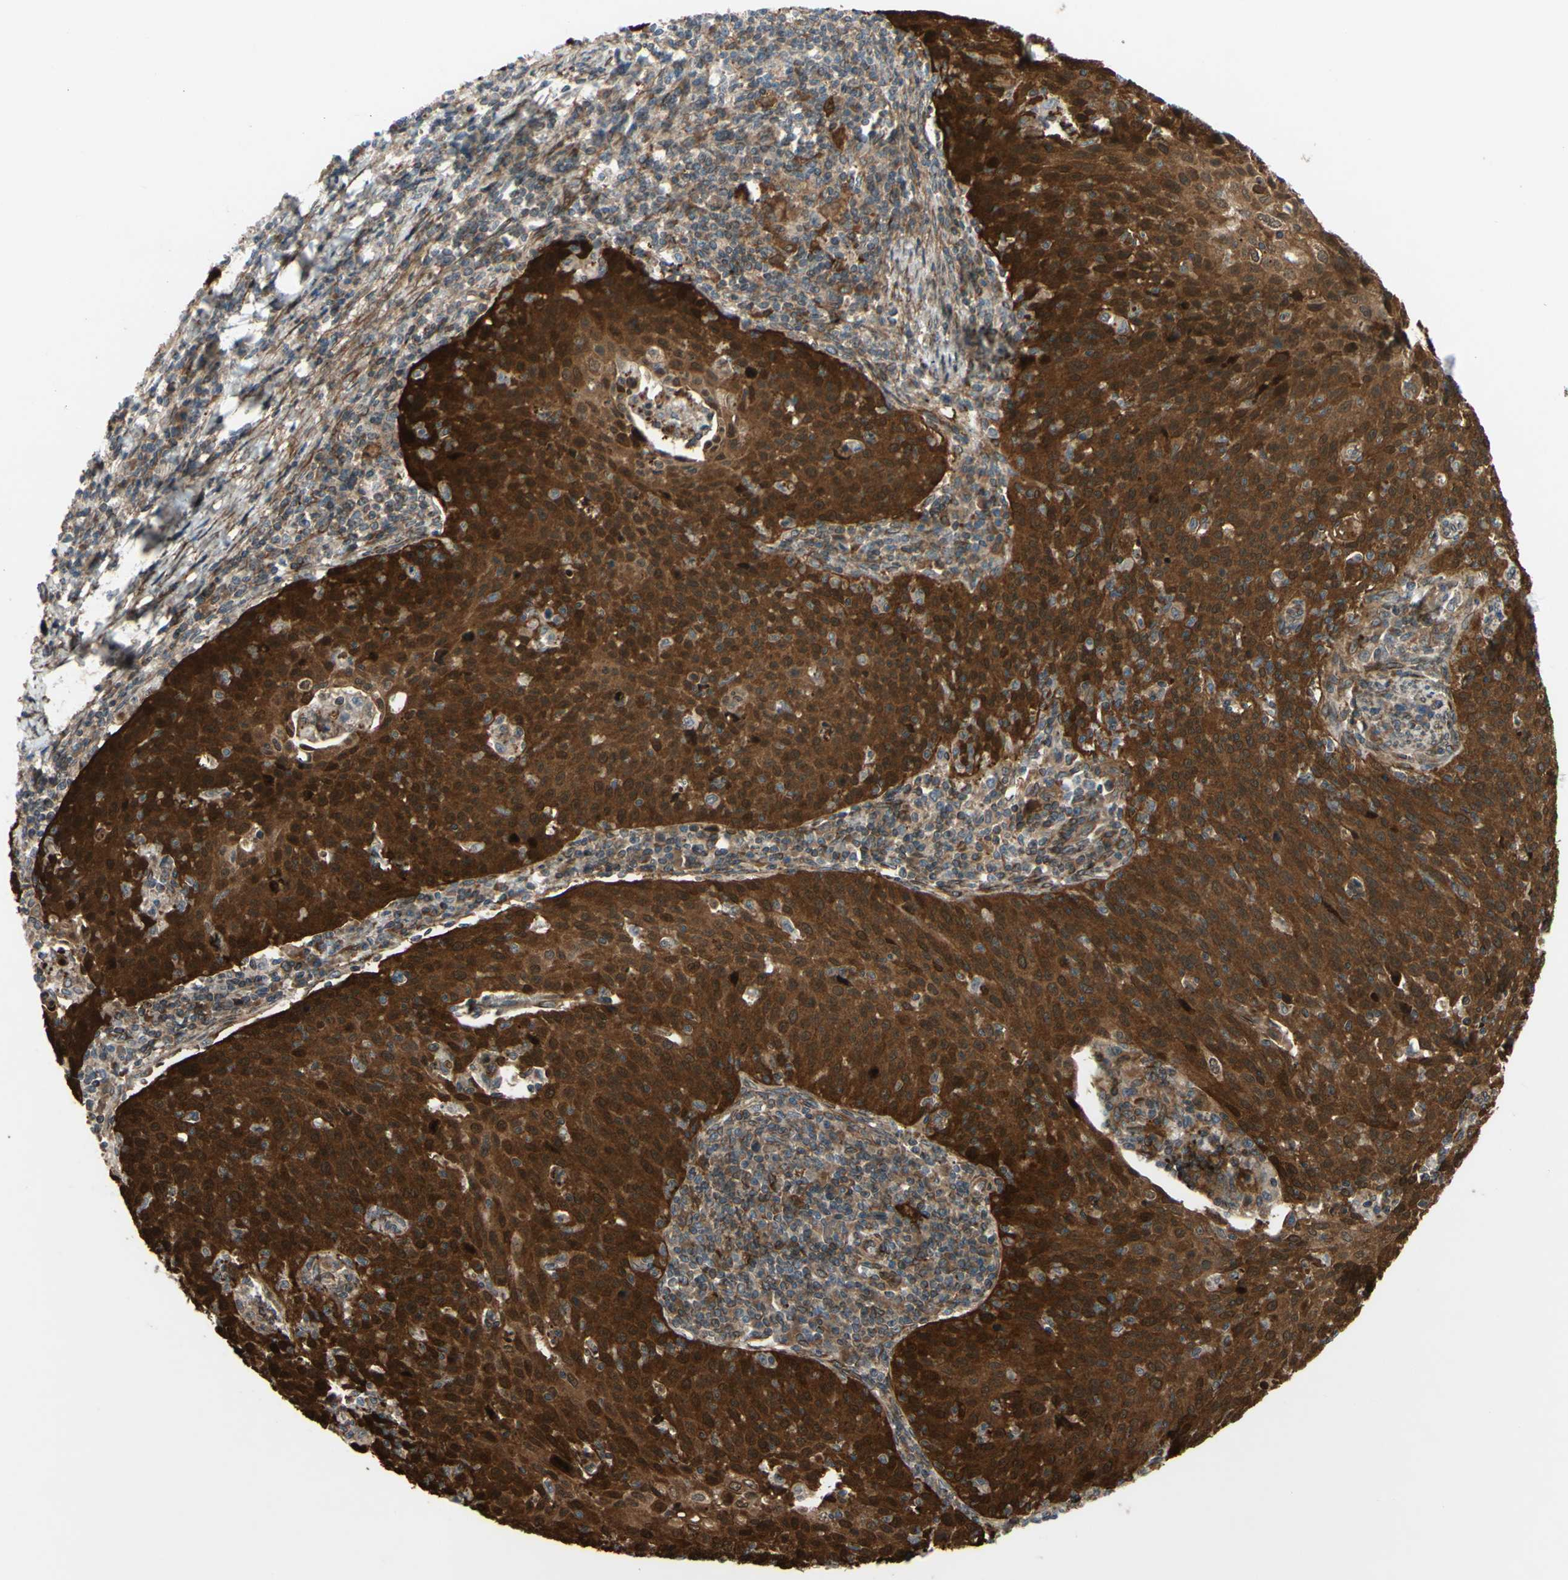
{"staining": {"intensity": "strong", "quantity": ">75%", "location": "cytoplasmic/membranous"}, "tissue": "cervical cancer", "cell_type": "Tumor cells", "image_type": "cancer", "snomed": [{"axis": "morphology", "description": "Squamous cell carcinoma, NOS"}, {"axis": "topography", "description": "Cervix"}], "caption": "Human squamous cell carcinoma (cervical) stained with a brown dye demonstrates strong cytoplasmic/membranous positive positivity in about >75% of tumor cells.", "gene": "PRAF2", "patient": {"sex": "female", "age": 38}}